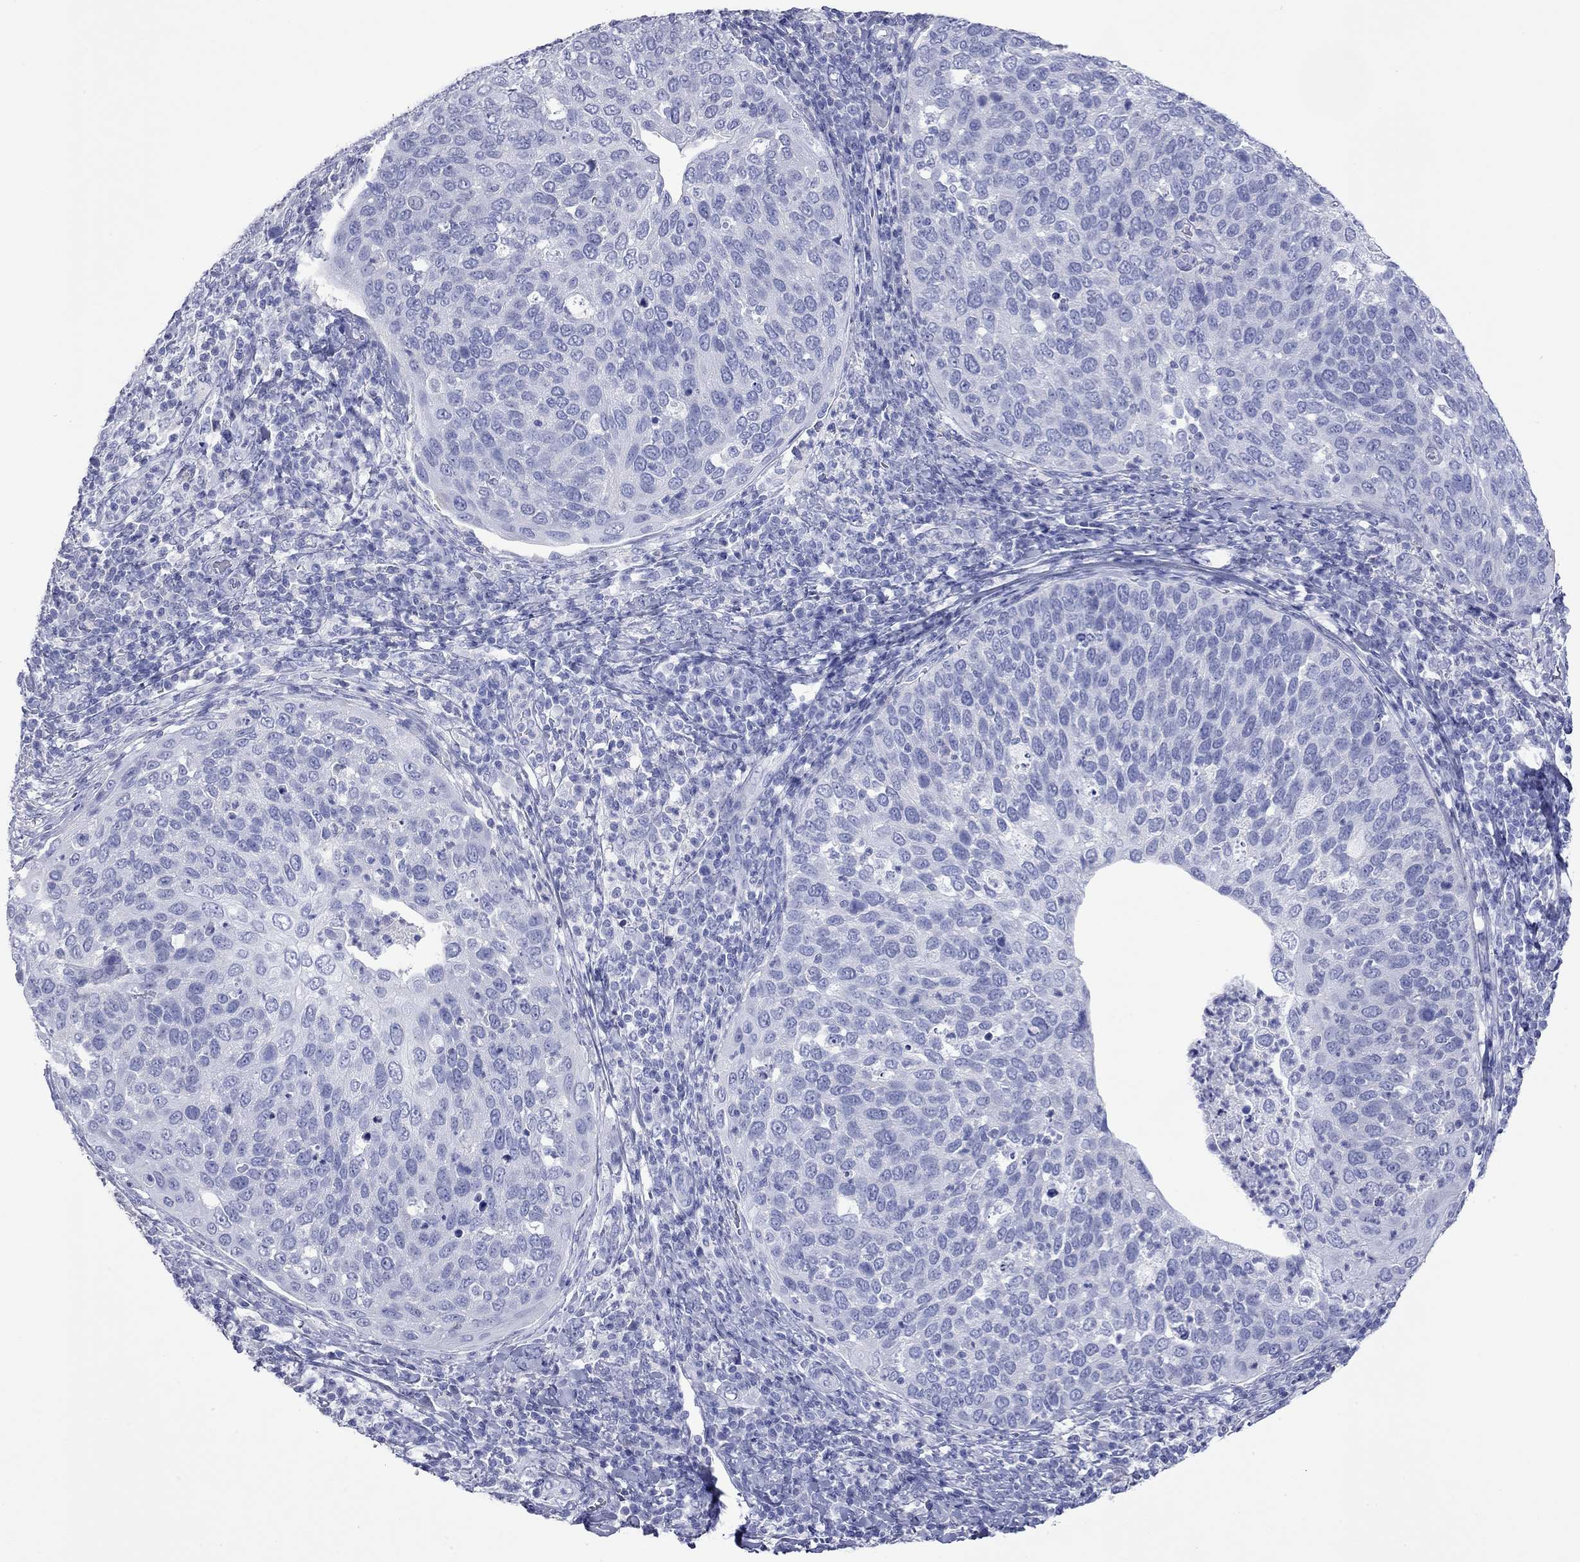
{"staining": {"intensity": "negative", "quantity": "none", "location": "none"}, "tissue": "cervical cancer", "cell_type": "Tumor cells", "image_type": "cancer", "snomed": [{"axis": "morphology", "description": "Squamous cell carcinoma, NOS"}, {"axis": "topography", "description": "Cervix"}], "caption": "IHC micrograph of neoplastic tissue: human cervical cancer stained with DAB reveals no significant protein expression in tumor cells. (Stains: DAB (3,3'-diaminobenzidine) immunohistochemistry (IHC) with hematoxylin counter stain, Microscopy: brightfield microscopy at high magnification).", "gene": "ACTL7B", "patient": {"sex": "female", "age": 54}}